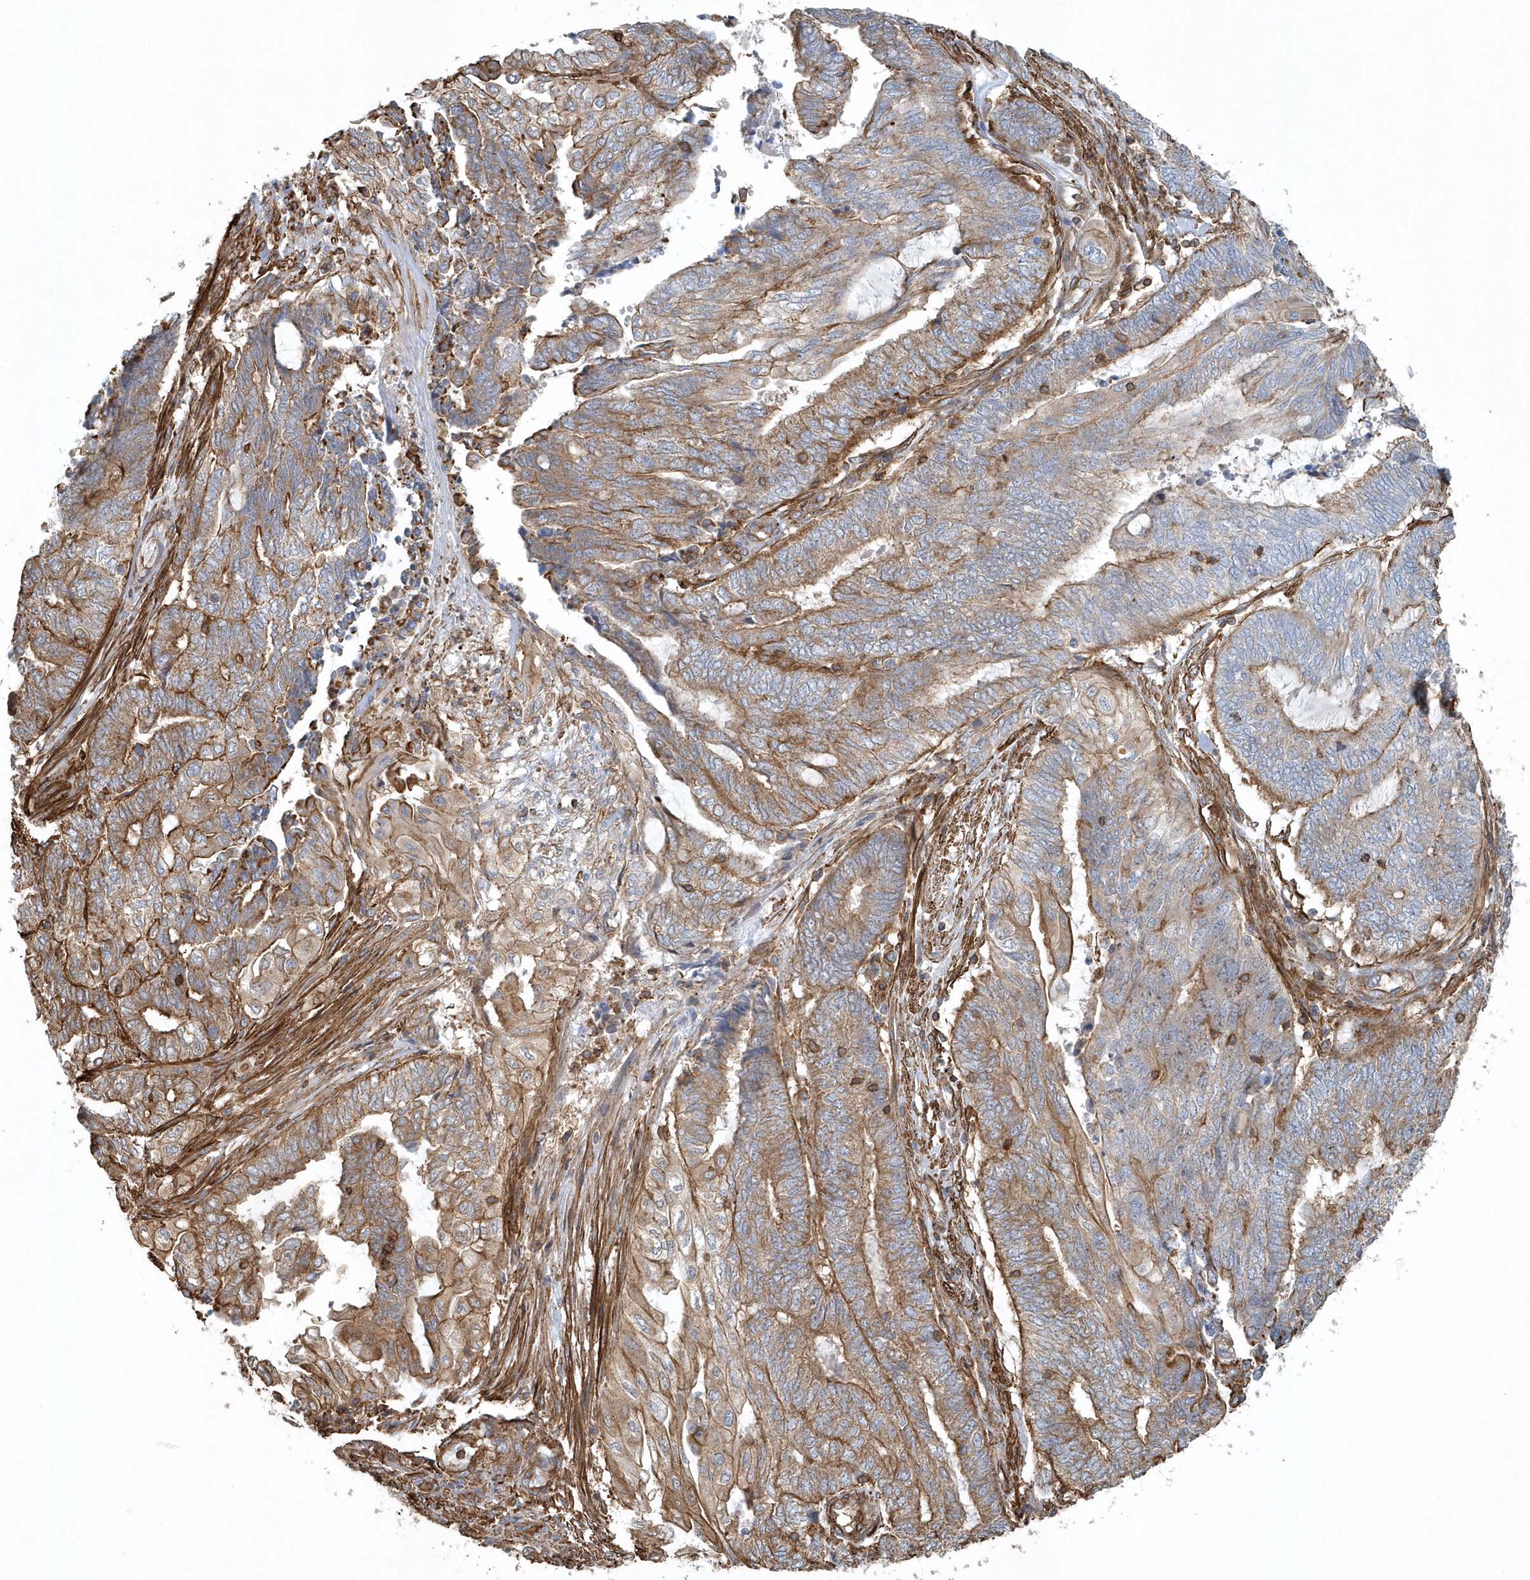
{"staining": {"intensity": "moderate", "quantity": ">75%", "location": "cytoplasmic/membranous"}, "tissue": "endometrial cancer", "cell_type": "Tumor cells", "image_type": "cancer", "snomed": [{"axis": "morphology", "description": "Adenocarcinoma, NOS"}, {"axis": "topography", "description": "Uterus"}, {"axis": "topography", "description": "Endometrium"}], "caption": "Endometrial adenocarcinoma stained with a brown dye reveals moderate cytoplasmic/membranous positive positivity in about >75% of tumor cells.", "gene": "MMUT", "patient": {"sex": "female", "age": 70}}